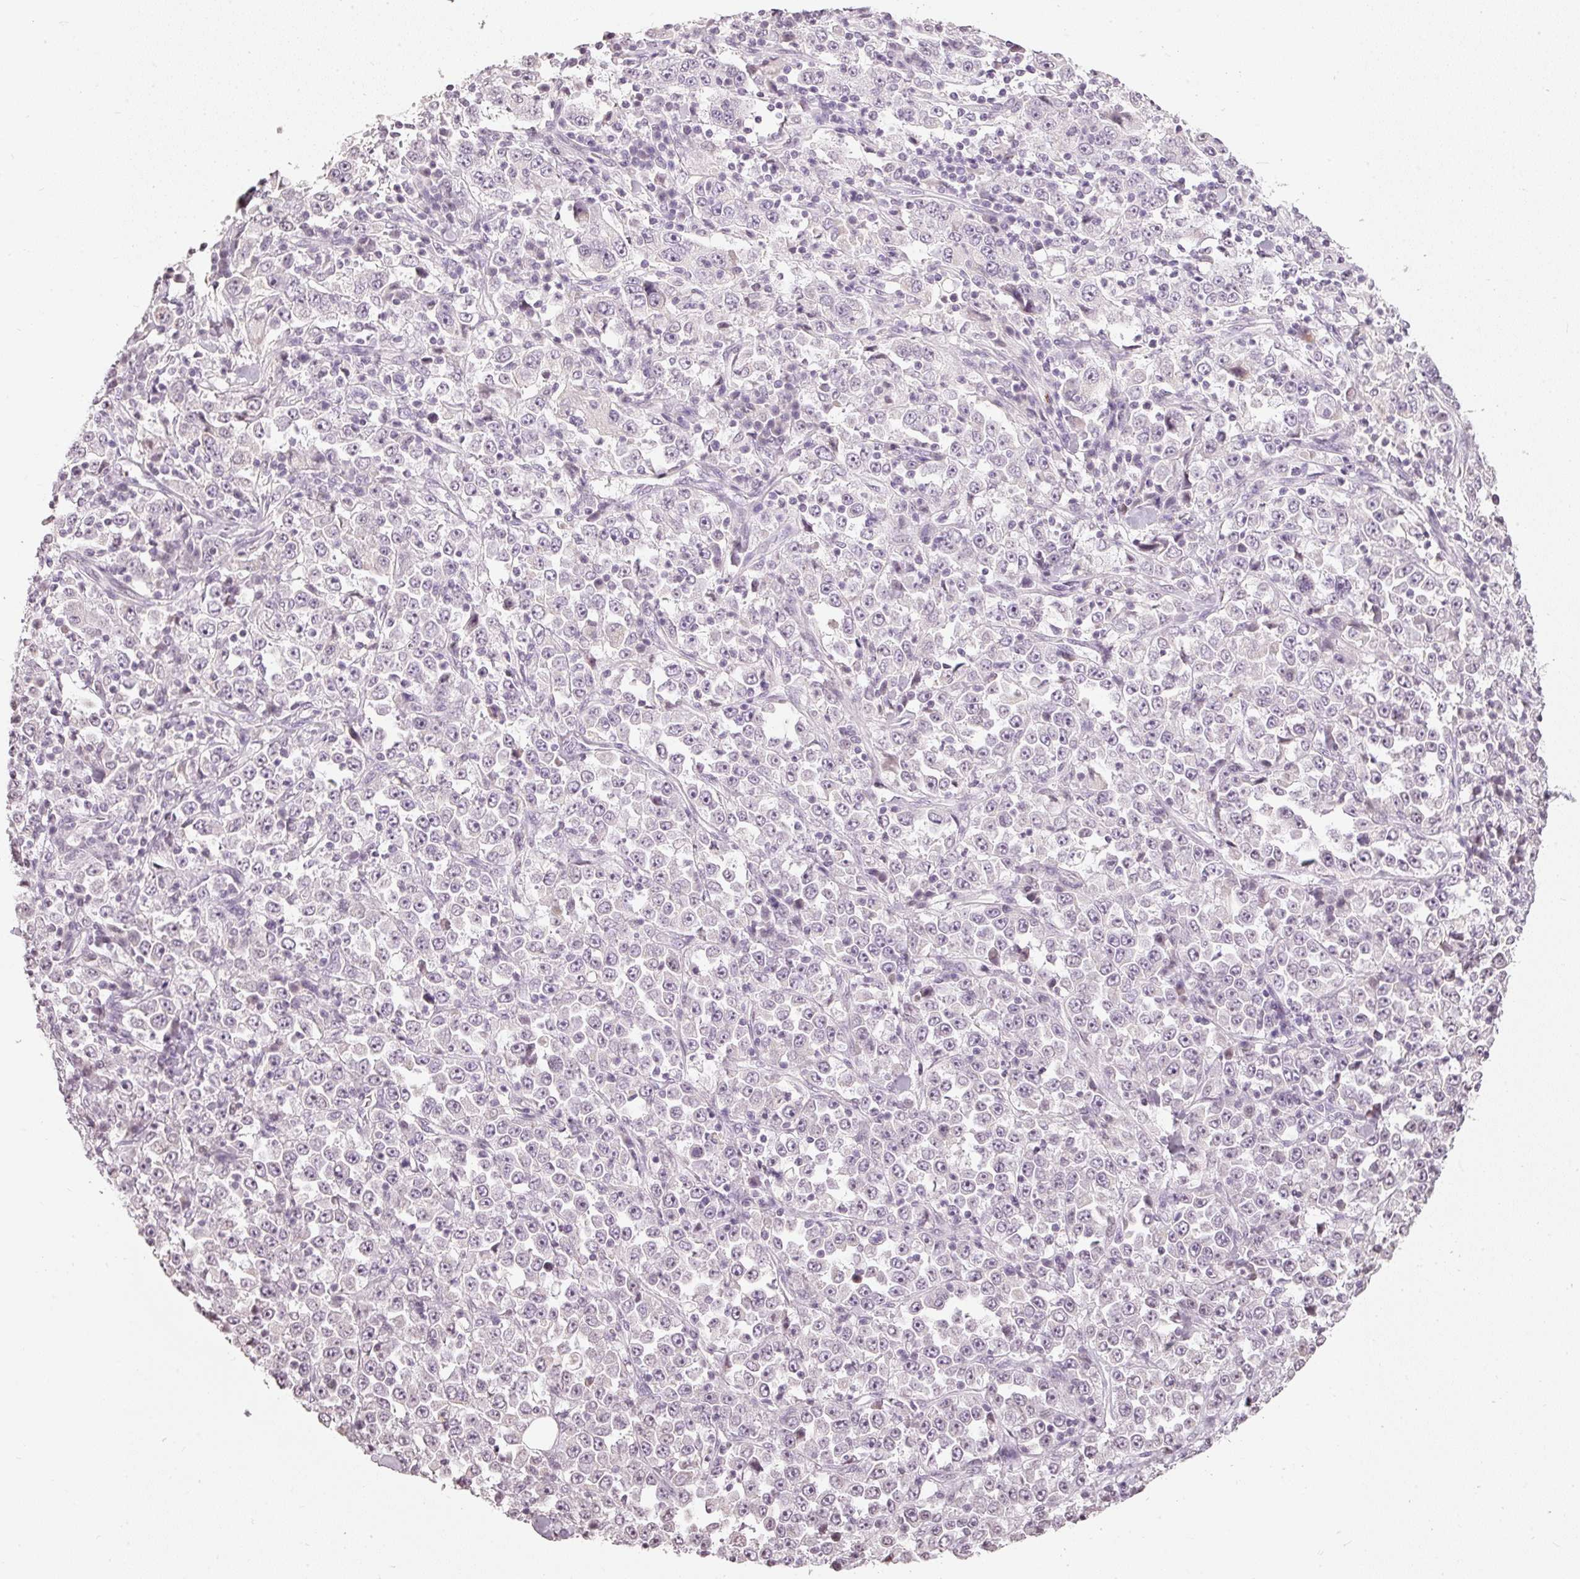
{"staining": {"intensity": "negative", "quantity": "none", "location": "none"}, "tissue": "stomach cancer", "cell_type": "Tumor cells", "image_type": "cancer", "snomed": [{"axis": "morphology", "description": "Normal tissue, NOS"}, {"axis": "morphology", "description": "Adenocarcinoma, NOS"}, {"axis": "topography", "description": "Stomach, upper"}, {"axis": "topography", "description": "Stomach"}], "caption": "Human adenocarcinoma (stomach) stained for a protein using IHC exhibits no expression in tumor cells.", "gene": "NRDE2", "patient": {"sex": "male", "age": 59}}